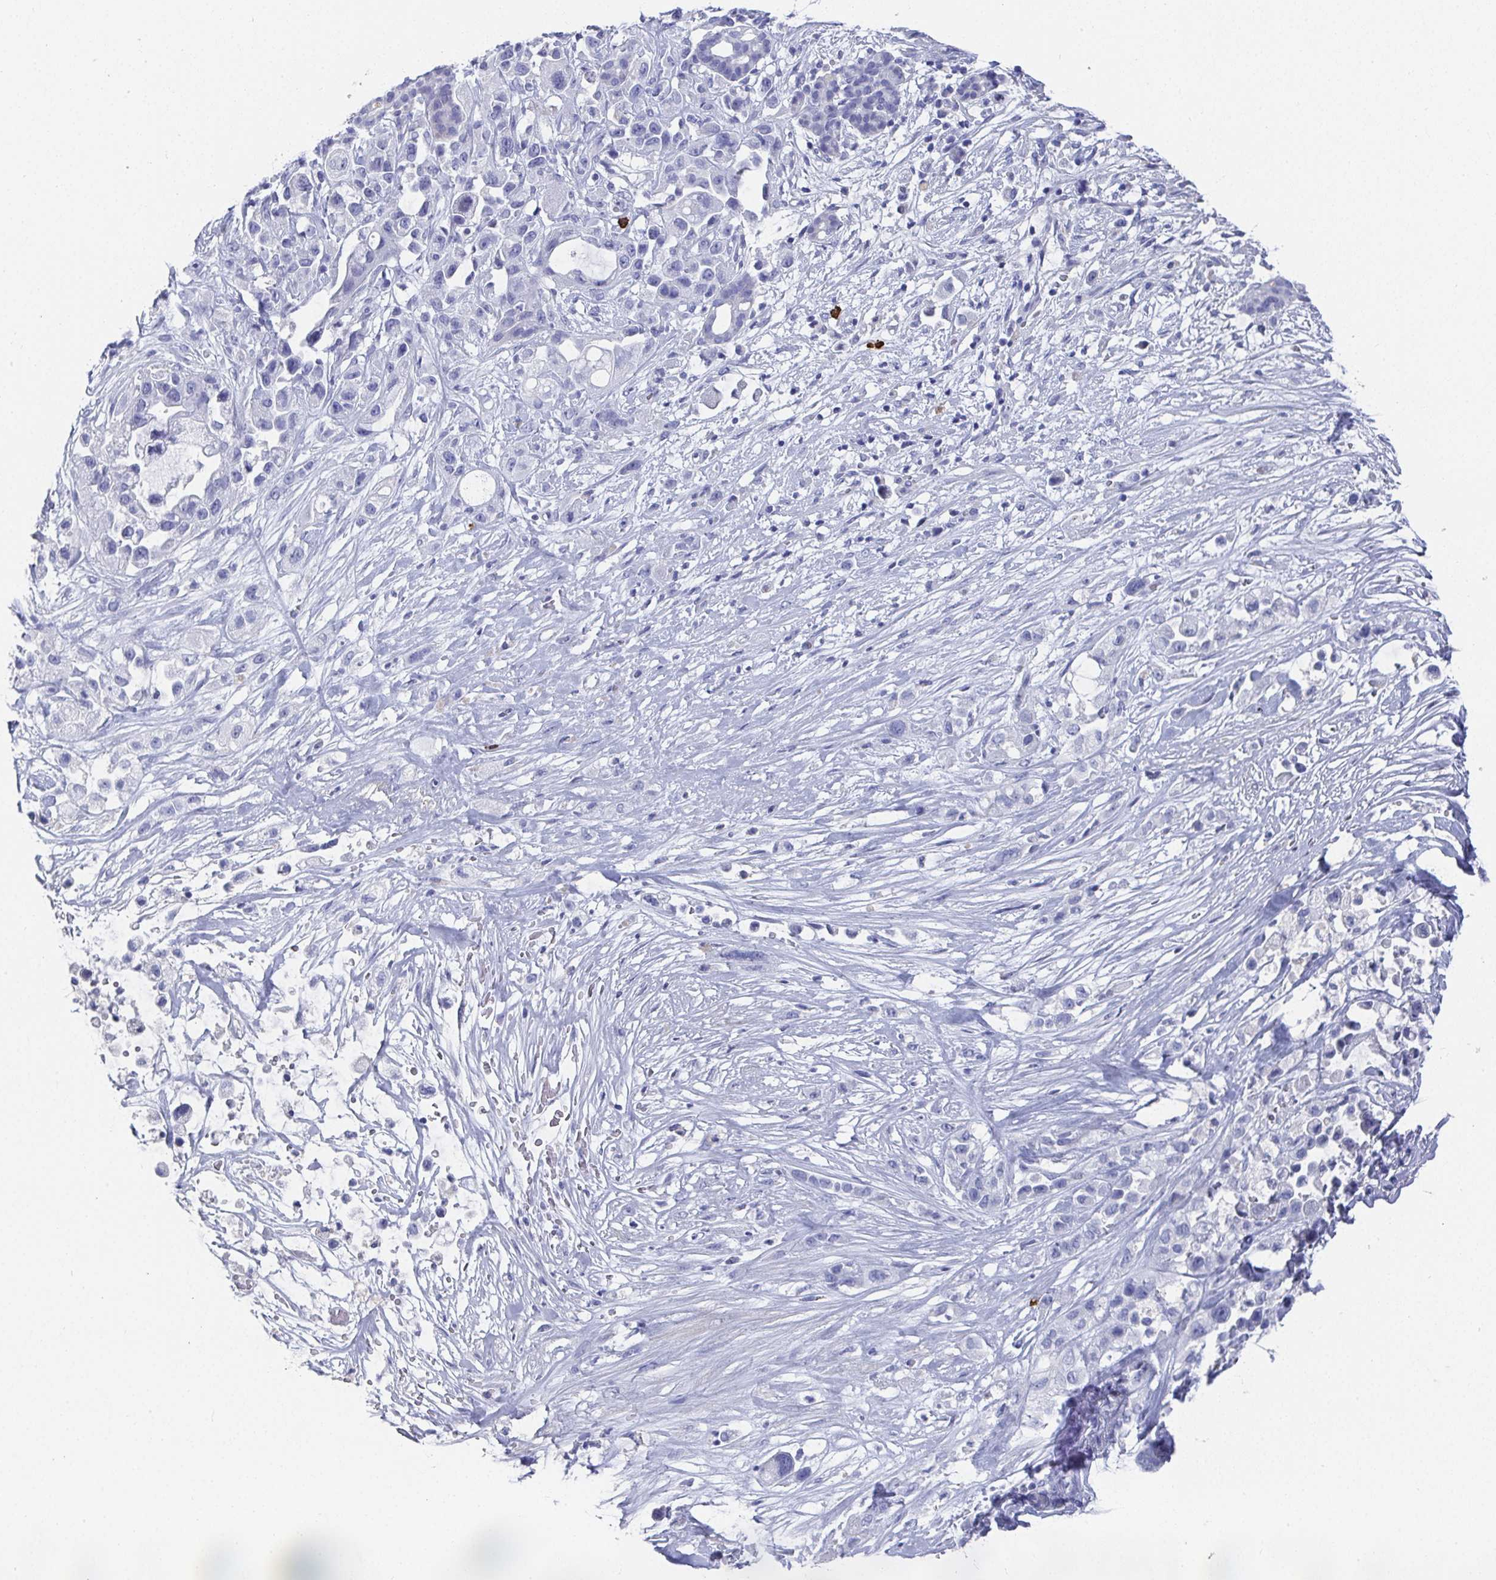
{"staining": {"intensity": "negative", "quantity": "none", "location": "none"}, "tissue": "pancreatic cancer", "cell_type": "Tumor cells", "image_type": "cancer", "snomed": [{"axis": "morphology", "description": "Adenocarcinoma, NOS"}, {"axis": "topography", "description": "Pancreas"}], "caption": "High magnification brightfield microscopy of pancreatic adenocarcinoma stained with DAB (3,3'-diaminobenzidine) (brown) and counterstained with hematoxylin (blue): tumor cells show no significant positivity.", "gene": "GRIA1", "patient": {"sex": "male", "age": 44}}